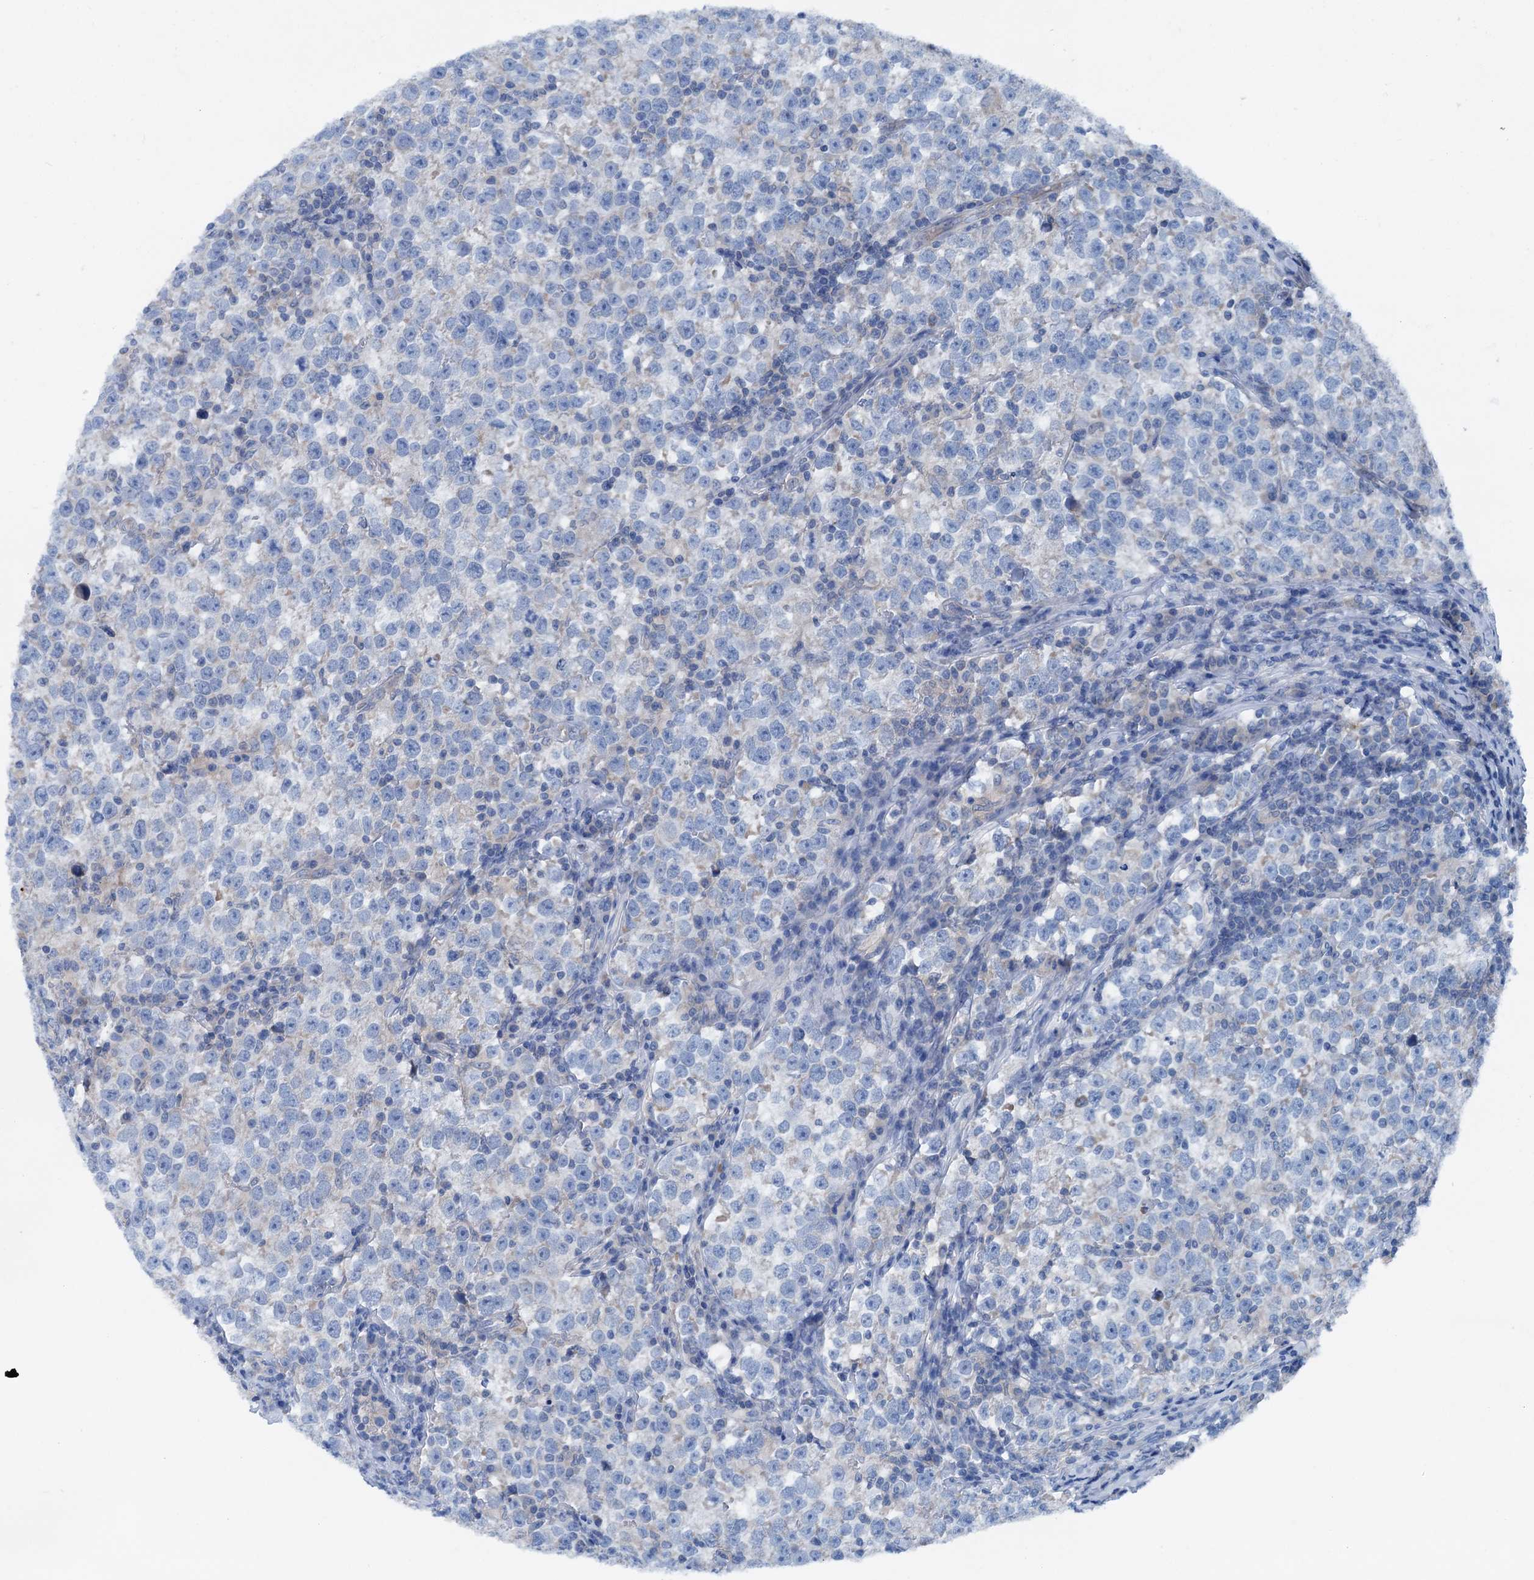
{"staining": {"intensity": "negative", "quantity": "none", "location": "none"}, "tissue": "testis cancer", "cell_type": "Tumor cells", "image_type": "cancer", "snomed": [{"axis": "morphology", "description": "Normal tissue, NOS"}, {"axis": "morphology", "description": "Seminoma, NOS"}, {"axis": "topography", "description": "Testis"}], "caption": "Immunohistochemistry (IHC) histopathology image of neoplastic tissue: testis seminoma stained with DAB (3,3'-diaminobenzidine) shows no significant protein staining in tumor cells.", "gene": "KNDC1", "patient": {"sex": "male", "age": 43}}